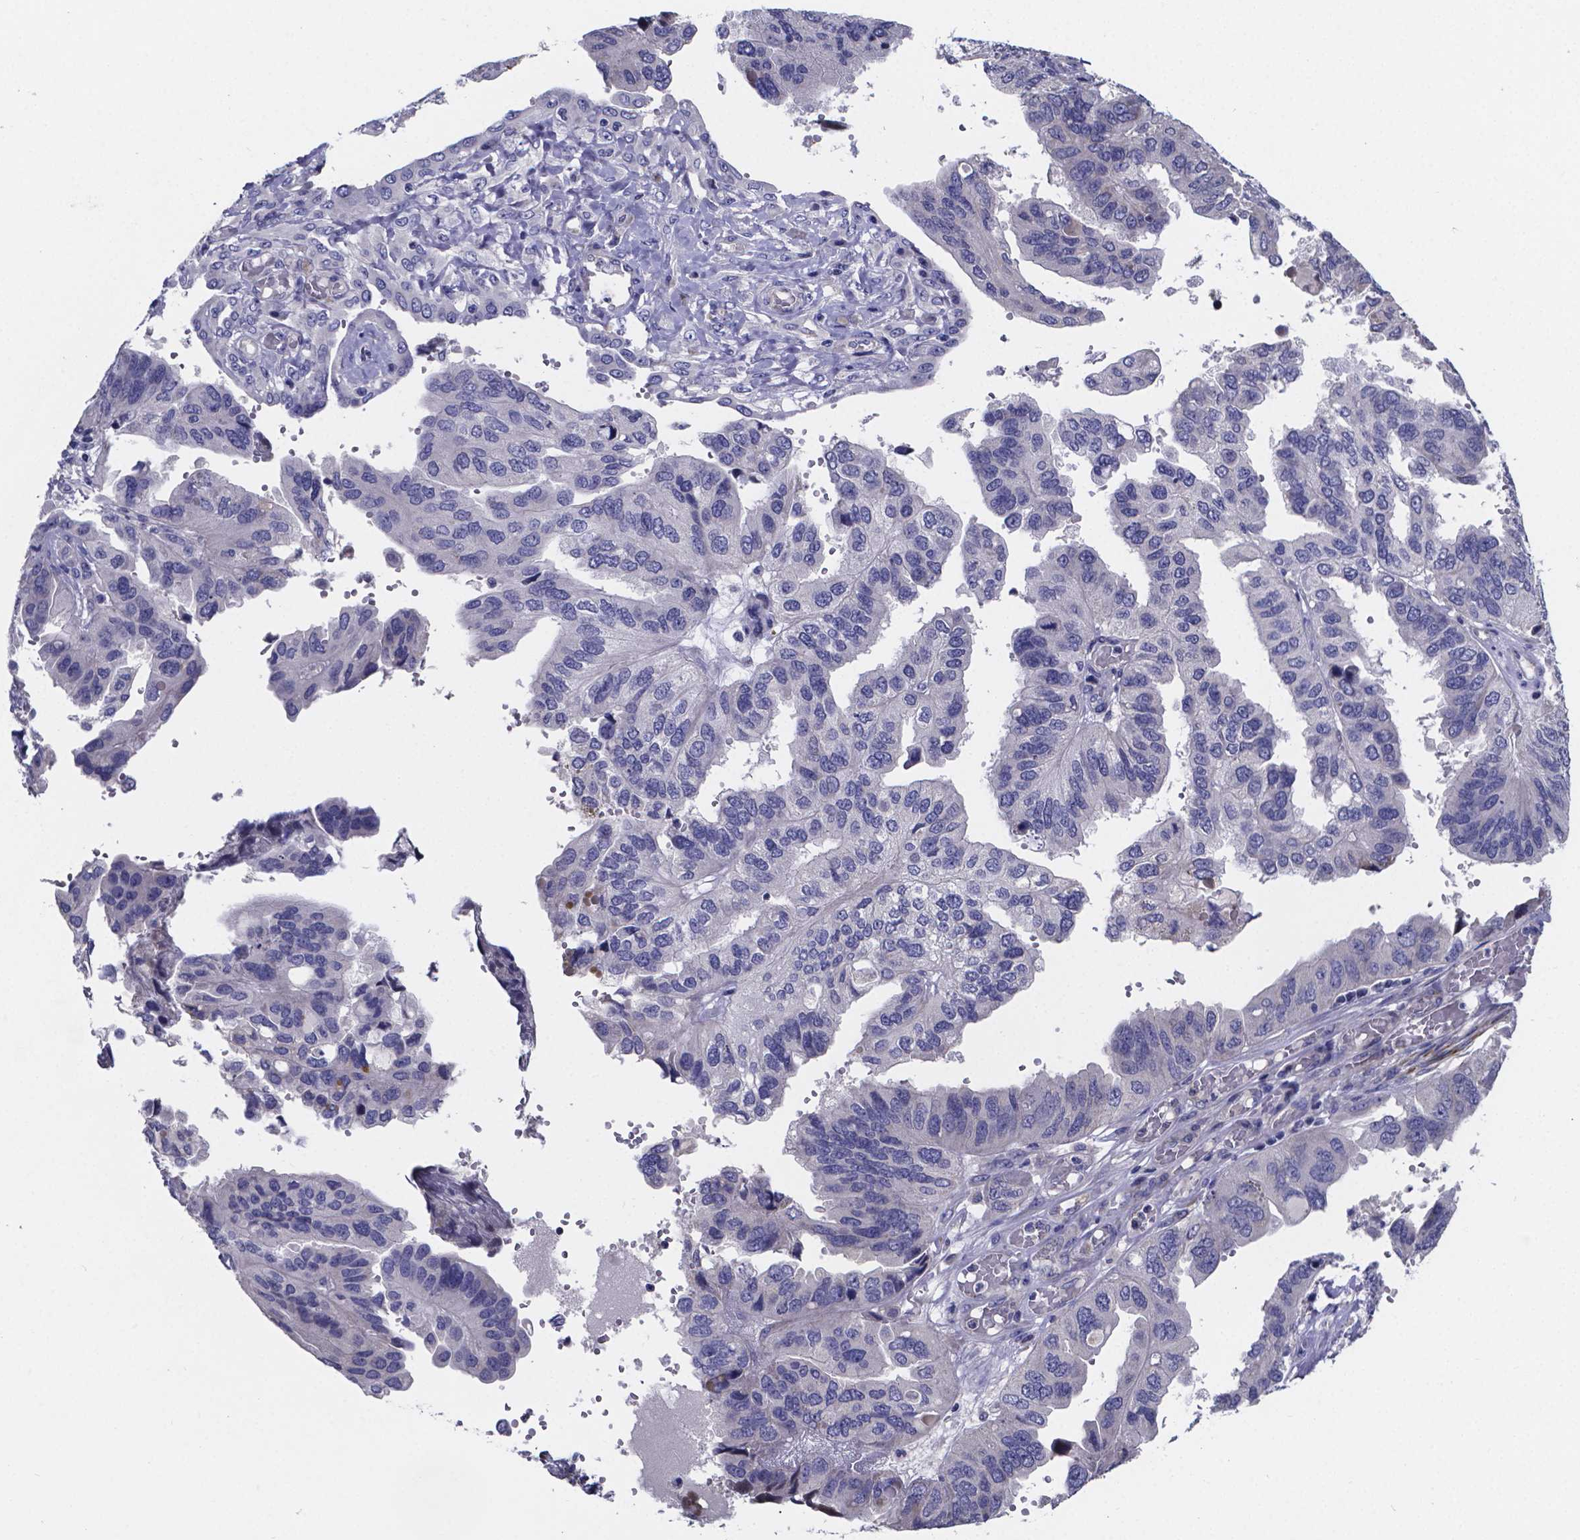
{"staining": {"intensity": "negative", "quantity": "none", "location": "none"}, "tissue": "ovarian cancer", "cell_type": "Tumor cells", "image_type": "cancer", "snomed": [{"axis": "morphology", "description": "Cystadenocarcinoma, serous, NOS"}, {"axis": "topography", "description": "Ovary"}], "caption": "Immunohistochemical staining of human serous cystadenocarcinoma (ovarian) reveals no significant staining in tumor cells. Brightfield microscopy of immunohistochemistry (IHC) stained with DAB (3,3'-diaminobenzidine) (brown) and hematoxylin (blue), captured at high magnification.", "gene": "SFRP4", "patient": {"sex": "female", "age": 79}}